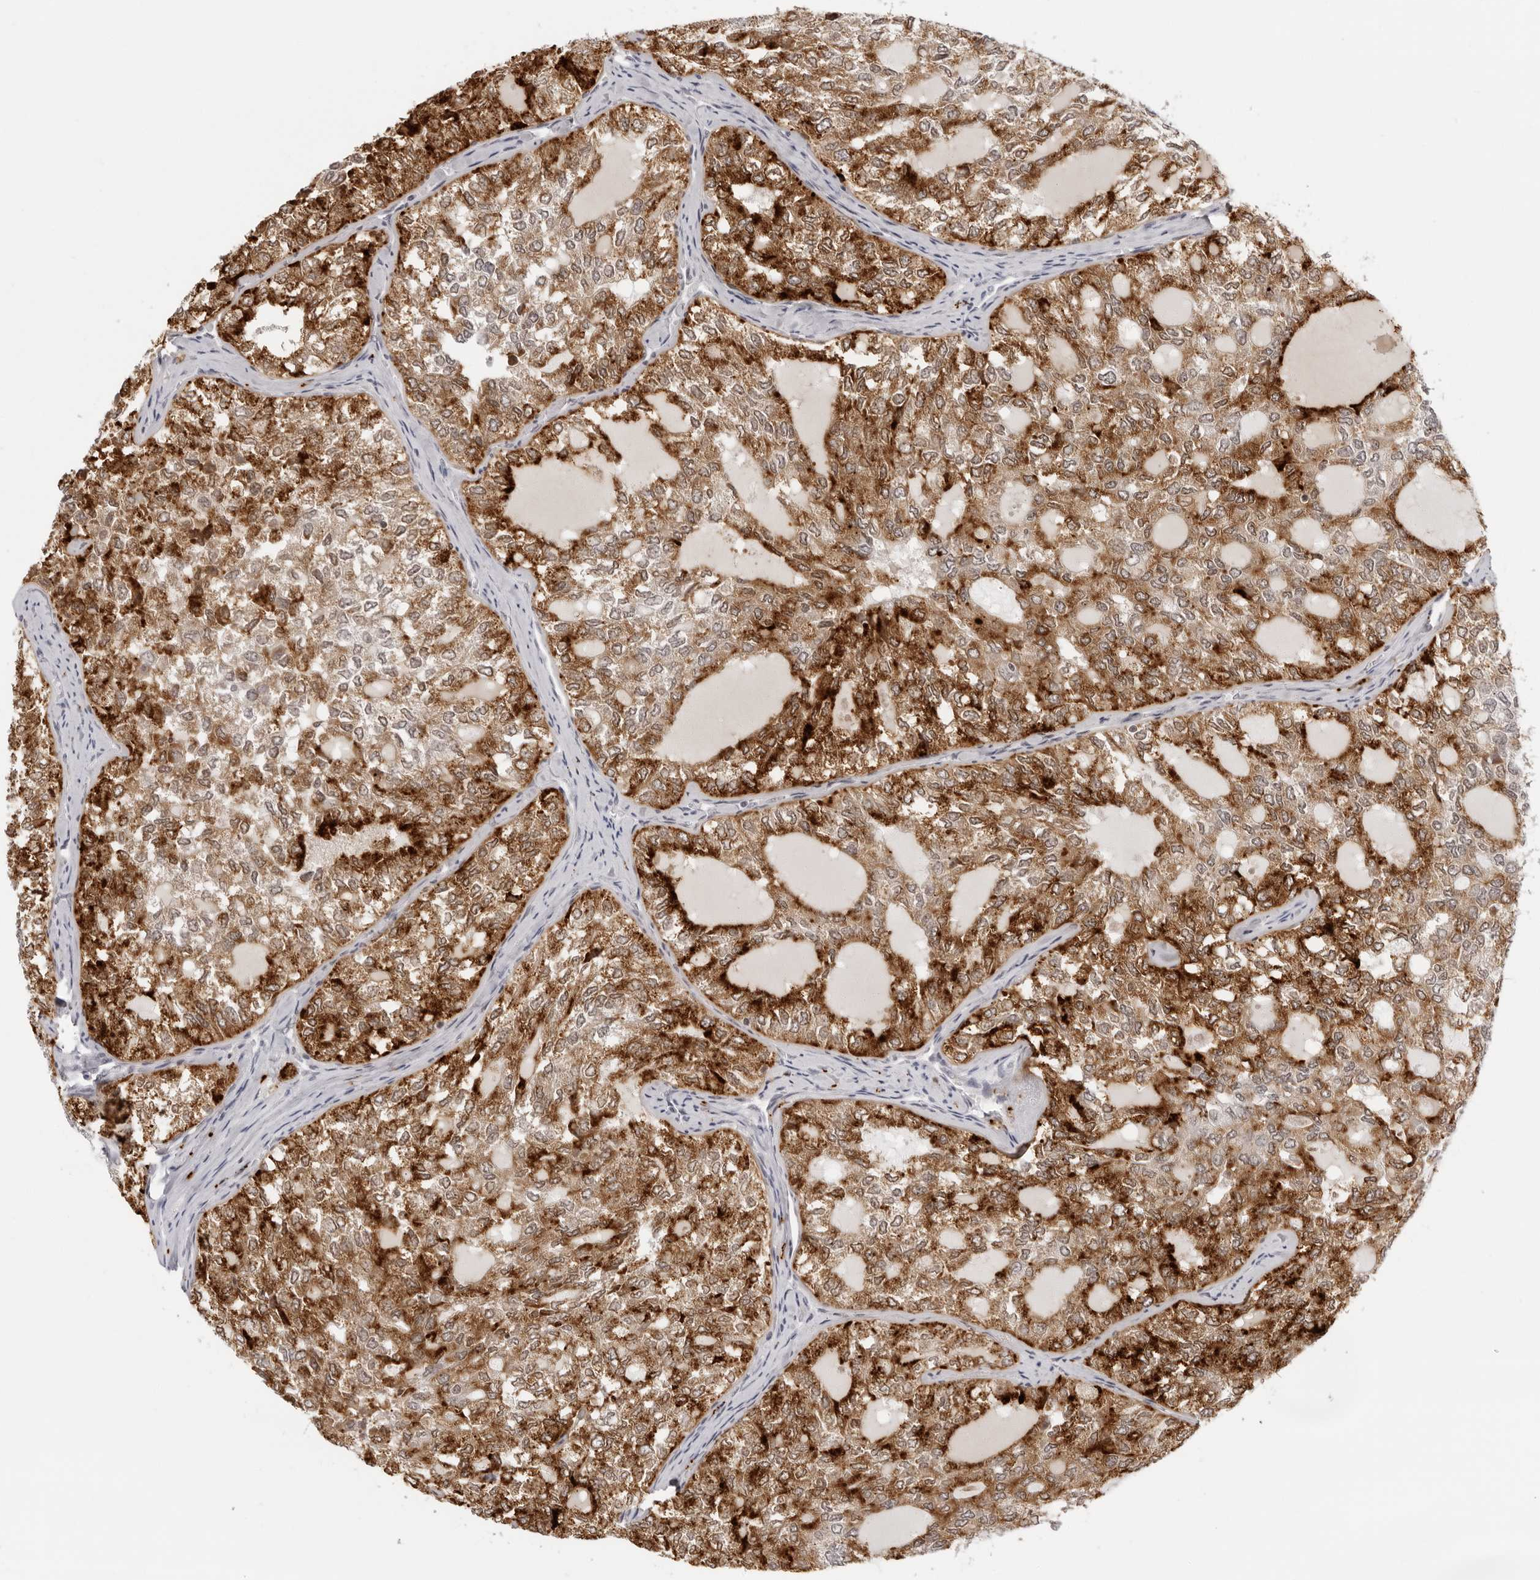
{"staining": {"intensity": "strong", "quantity": ">75%", "location": "cytoplasmic/membranous"}, "tissue": "thyroid cancer", "cell_type": "Tumor cells", "image_type": "cancer", "snomed": [{"axis": "morphology", "description": "Follicular adenoma carcinoma, NOS"}, {"axis": "topography", "description": "Thyroid gland"}], "caption": "Immunohistochemistry (IHC) image of neoplastic tissue: thyroid follicular adenoma carcinoma stained using immunohistochemistry reveals high levels of strong protein expression localized specifically in the cytoplasmic/membranous of tumor cells, appearing as a cytoplasmic/membranous brown color.", "gene": "STRADB", "patient": {"sex": "male", "age": 75}}